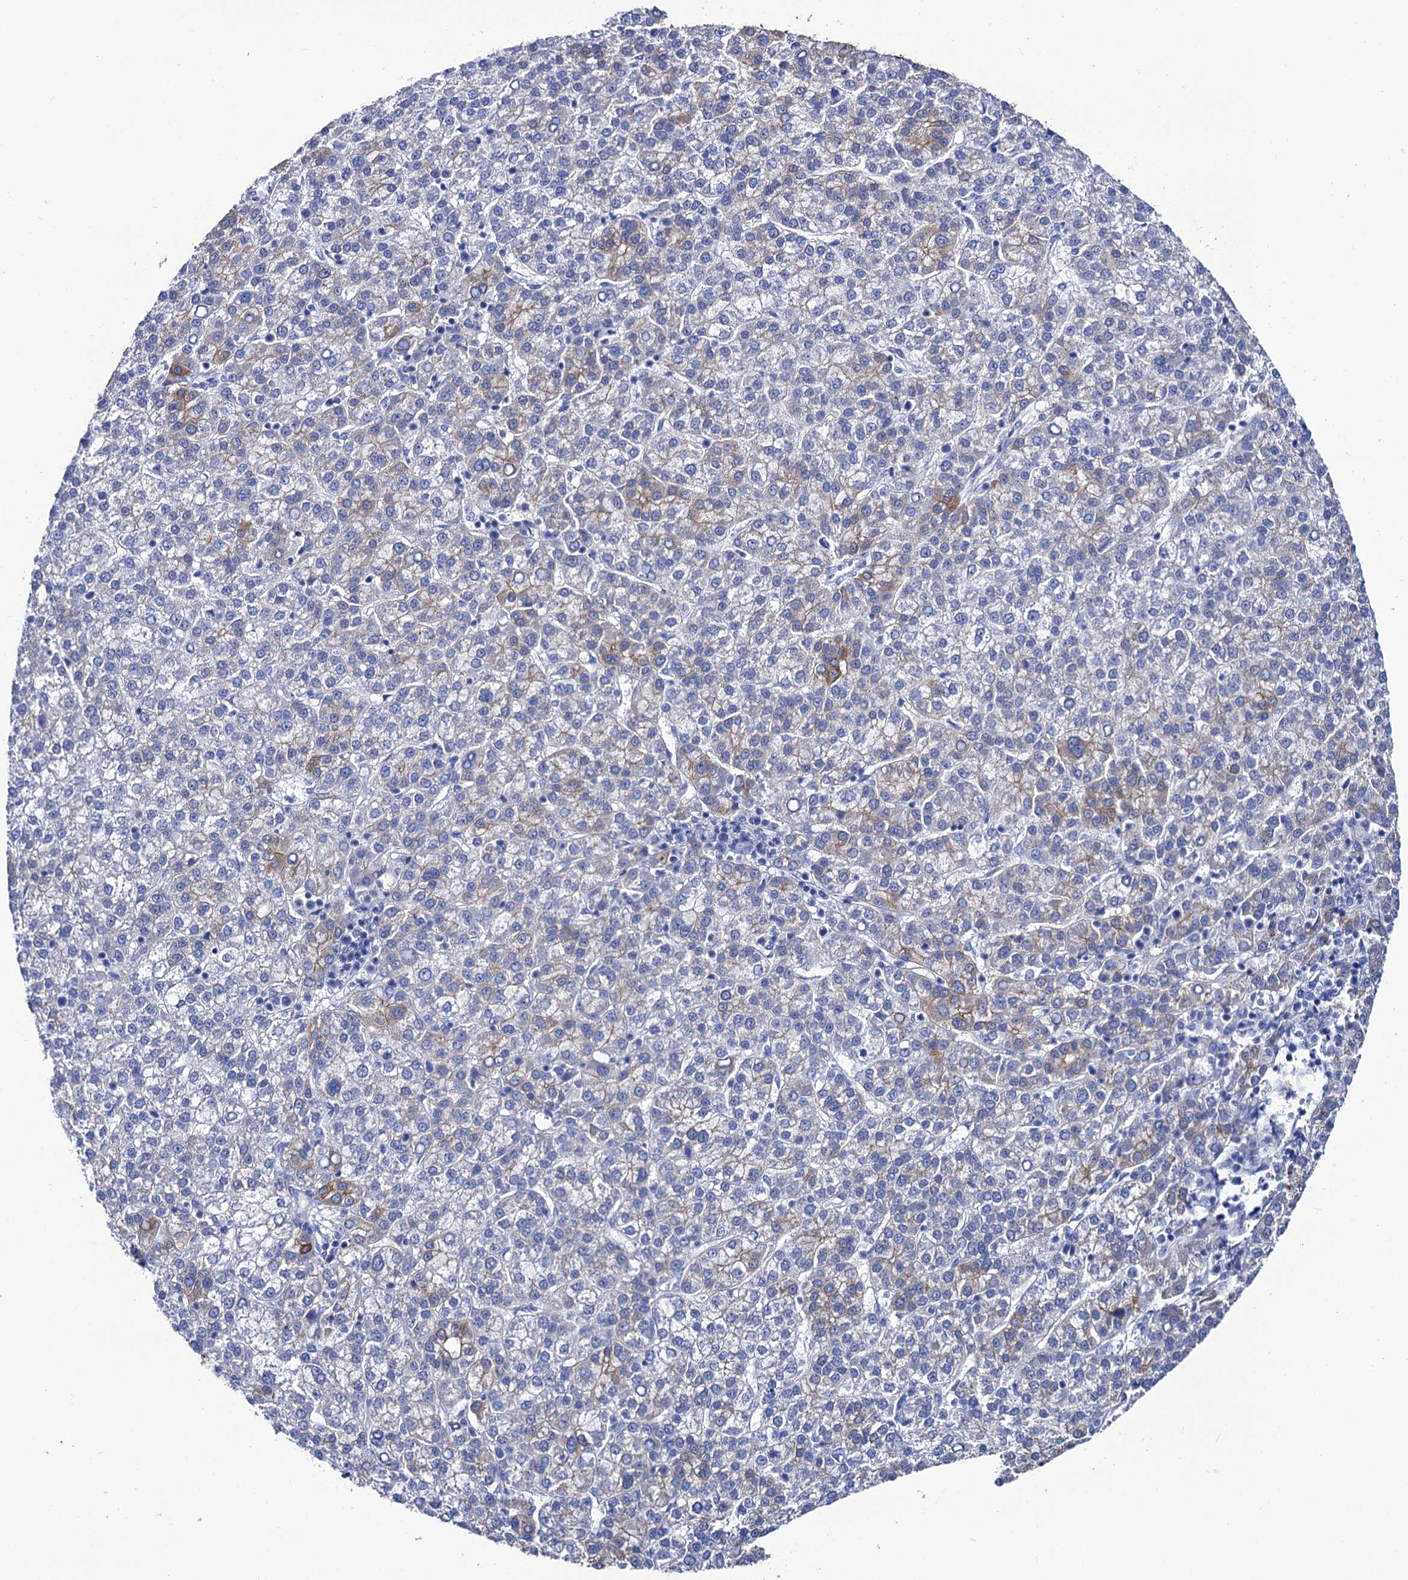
{"staining": {"intensity": "moderate", "quantity": "<25%", "location": "cytoplasmic/membranous"}, "tissue": "liver cancer", "cell_type": "Tumor cells", "image_type": "cancer", "snomed": [{"axis": "morphology", "description": "Carcinoma, Hepatocellular, NOS"}, {"axis": "topography", "description": "Liver"}], "caption": "Protein staining shows moderate cytoplasmic/membranous staining in about <25% of tumor cells in hepatocellular carcinoma (liver). The protein of interest is shown in brown color, while the nuclei are stained blue.", "gene": "RAB3IP", "patient": {"sex": "female", "age": 58}}